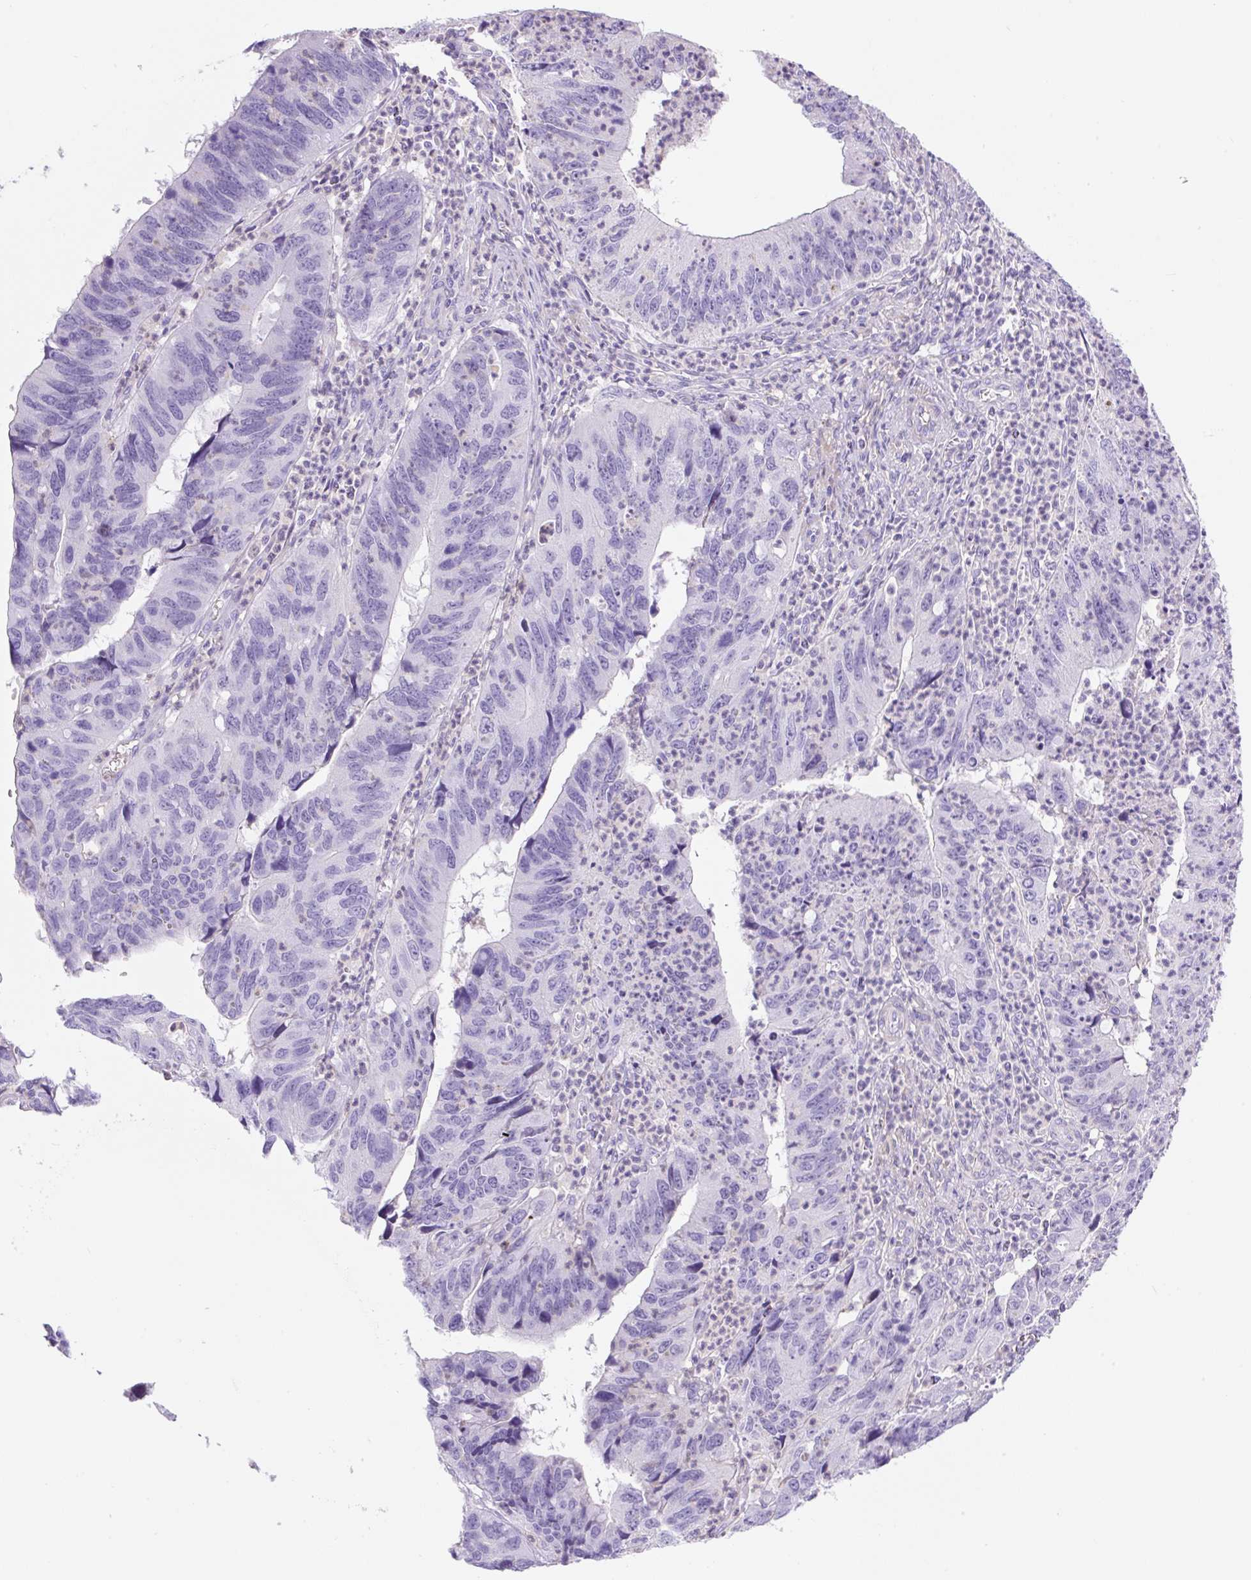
{"staining": {"intensity": "negative", "quantity": "none", "location": "none"}, "tissue": "stomach cancer", "cell_type": "Tumor cells", "image_type": "cancer", "snomed": [{"axis": "morphology", "description": "Adenocarcinoma, NOS"}, {"axis": "topography", "description": "Stomach"}], "caption": "Immunohistochemistry image of stomach cancer stained for a protein (brown), which displays no expression in tumor cells.", "gene": "TDRD15", "patient": {"sex": "male", "age": 59}}